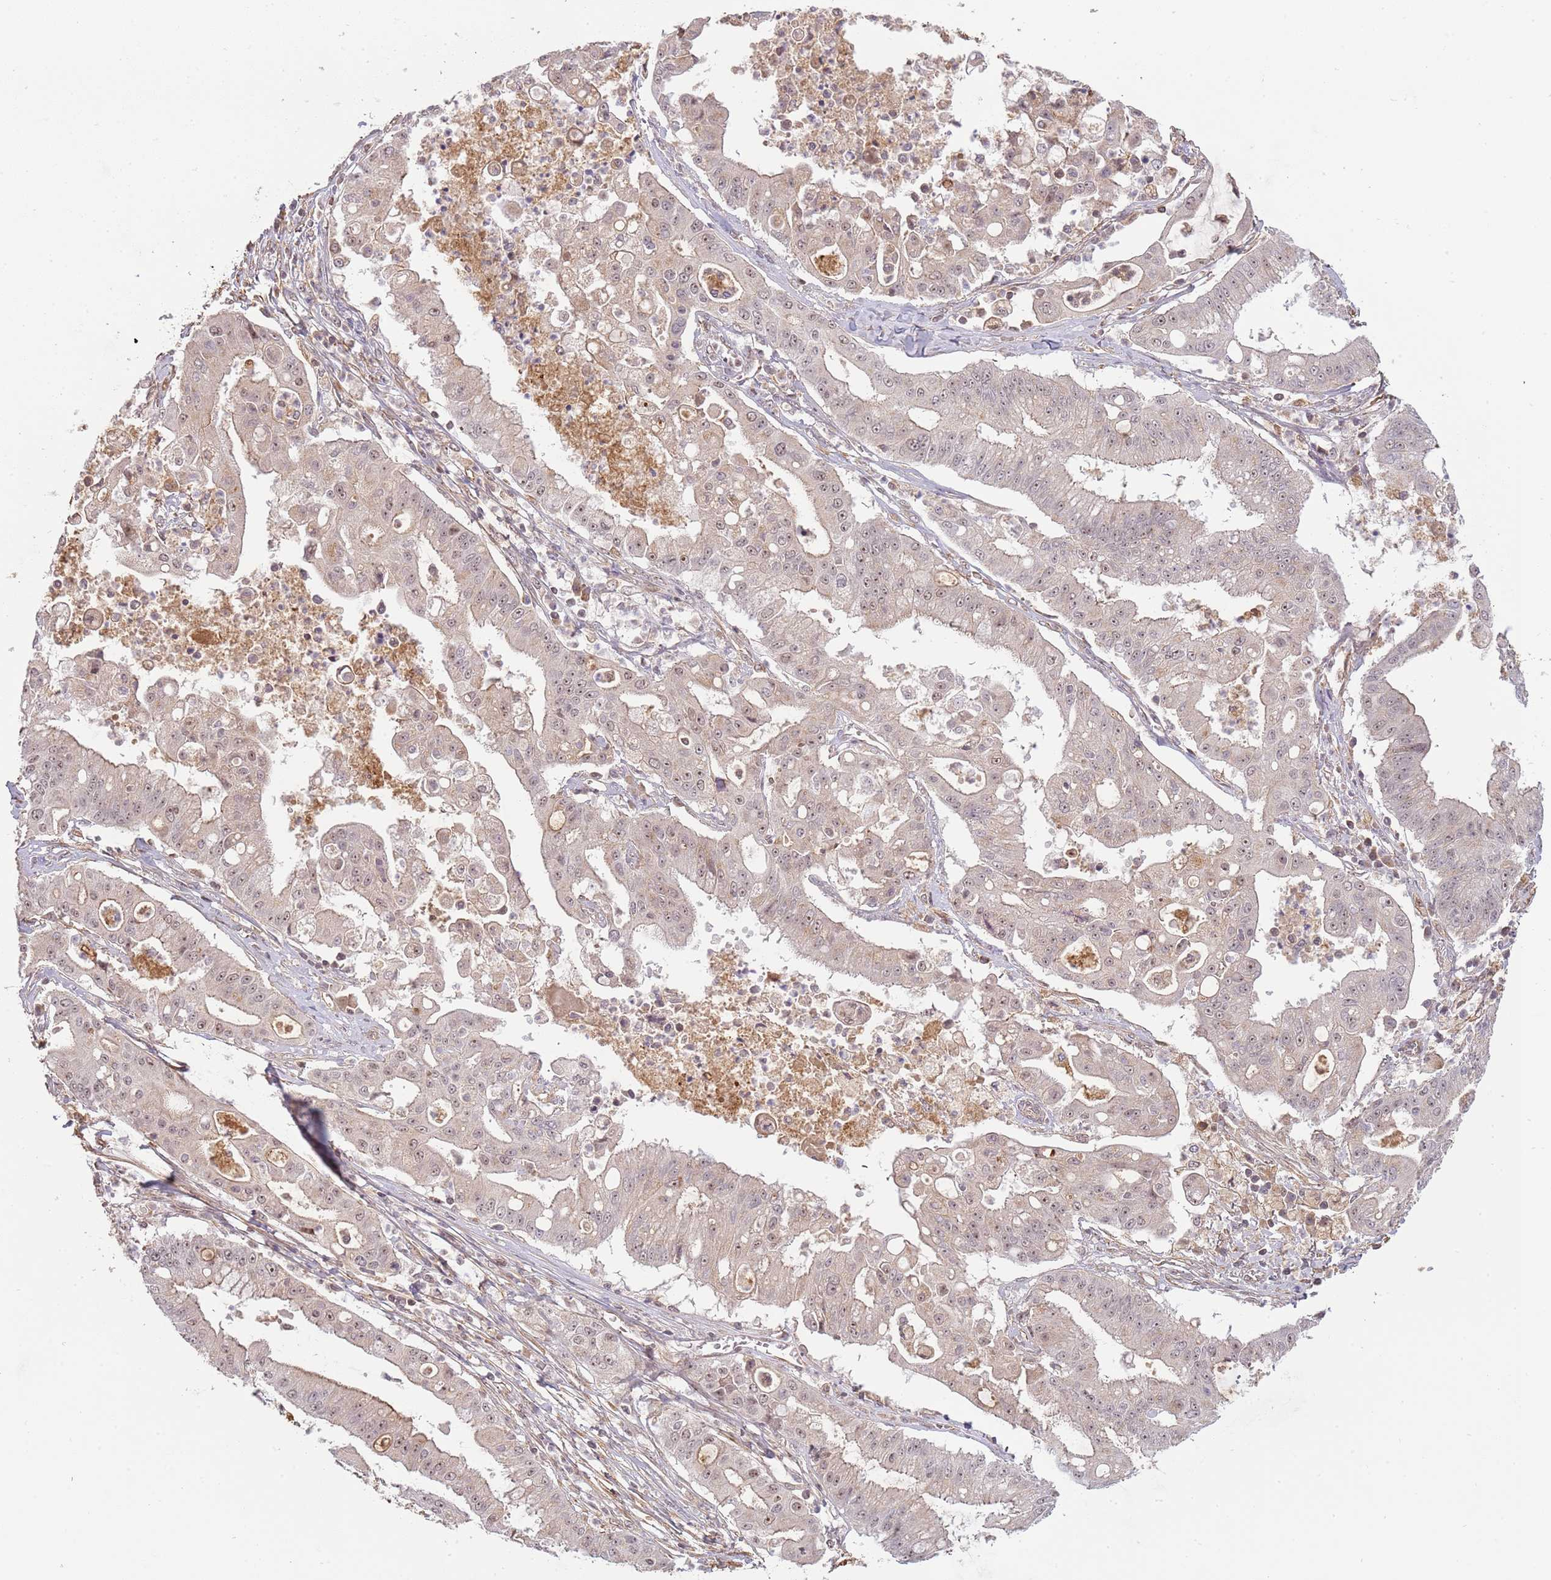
{"staining": {"intensity": "moderate", "quantity": "25%-75%", "location": "nuclear"}, "tissue": "ovarian cancer", "cell_type": "Tumor cells", "image_type": "cancer", "snomed": [{"axis": "morphology", "description": "Cystadenocarcinoma, mucinous, NOS"}, {"axis": "topography", "description": "Ovary"}], "caption": "Mucinous cystadenocarcinoma (ovarian) was stained to show a protein in brown. There is medium levels of moderate nuclear expression in about 25%-75% of tumor cells. Immunohistochemistry (ihc) stains the protein in brown and the nuclei are stained blue.", "gene": "SURF2", "patient": {"sex": "female", "age": 70}}